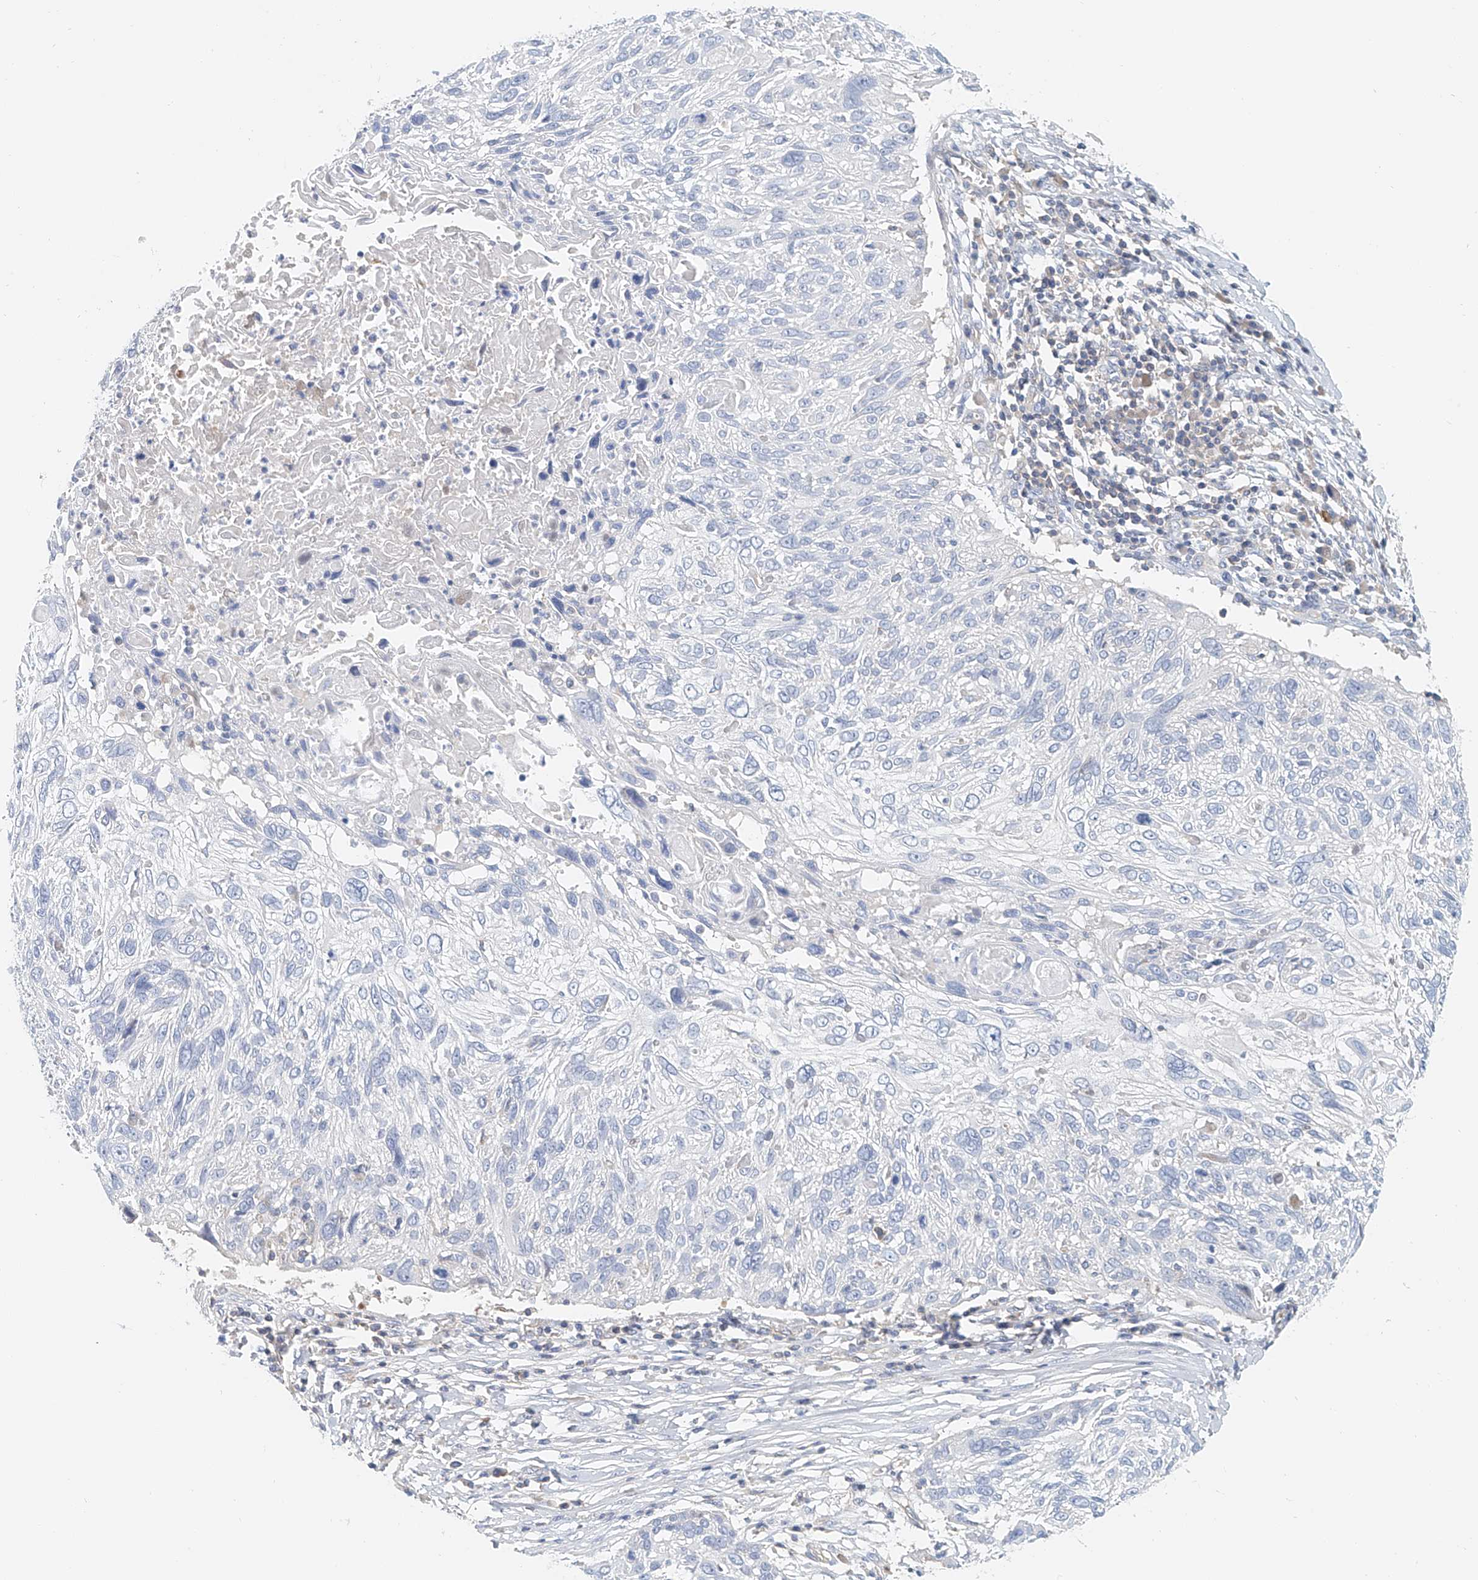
{"staining": {"intensity": "negative", "quantity": "none", "location": "none"}, "tissue": "cervical cancer", "cell_type": "Tumor cells", "image_type": "cancer", "snomed": [{"axis": "morphology", "description": "Squamous cell carcinoma, NOS"}, {"axis": "topography", "description": "Cervix"}], "caption": "This is a micrograph of IHC staining of squamous cell carcinoma (cervical), which shows no positivity in tumor cells. (DAB (3,3'-diaminobenzidine) immunohistochemistry (IHC), high magnification).", "gene": "FRYL", "patient": {"sex": "female", "age": 51}}